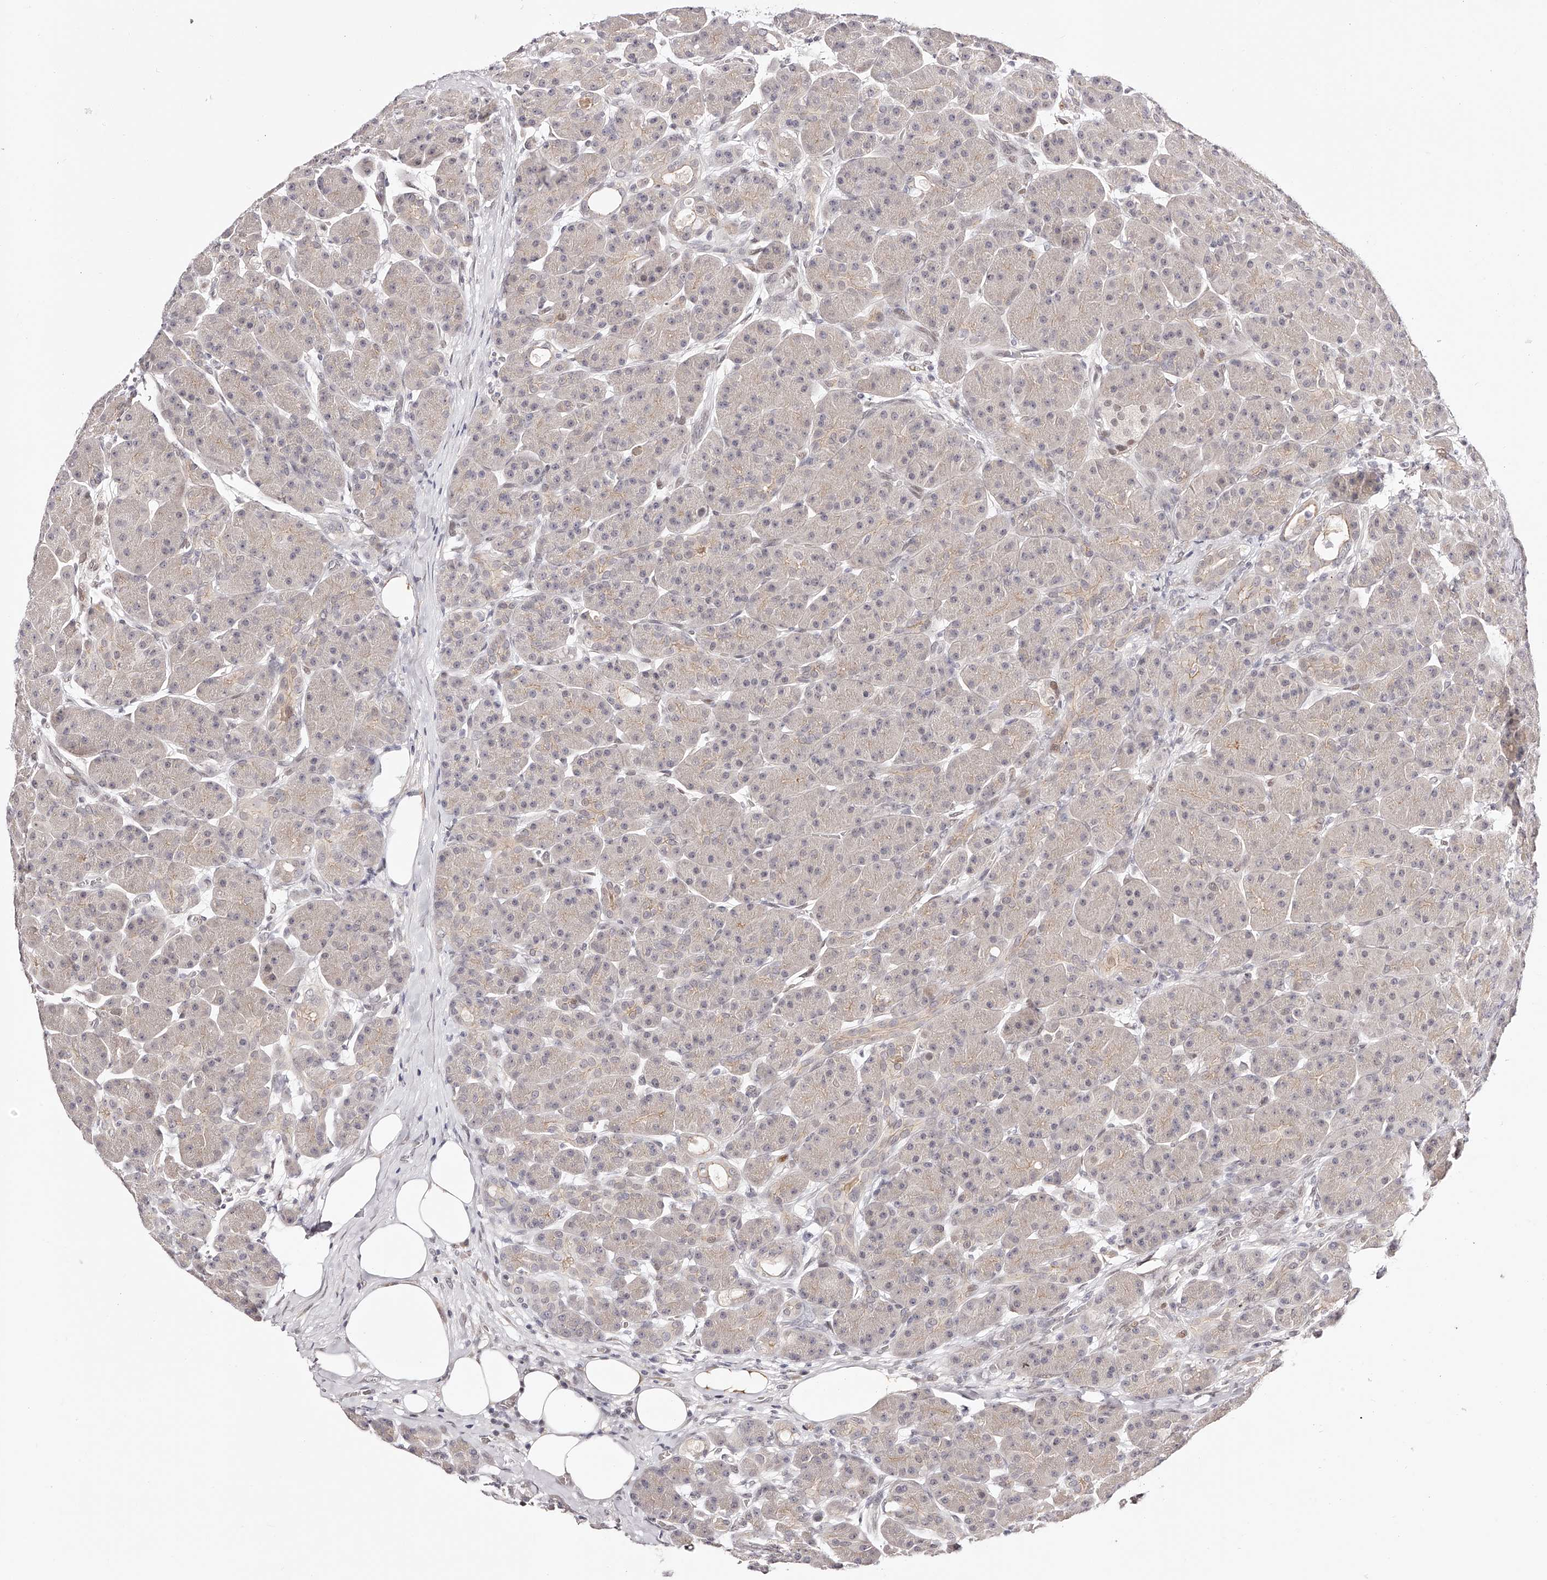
{"staining": {"intensity": "weak", "quantity": "<25%", "location": "cytoplasmic/membranous"}, "tissue": "pancreas", "cell_type": "Exocrine glandular cells", "image_type": "normal", "snomed": [{"axis": "morphology", "description": "Normal tissue, NOS"}, {"axis": "topography", "description": "Pancreas"}], "caption": "Exocrine glandular cells show no significant protein staining in unremarkable pancreas. The staining is performed using DAB brown chromogen with nuclei counter-stained in using hematoxylin.", "gene": "USF3", "patient": {"sex": "male", "age": 63}}